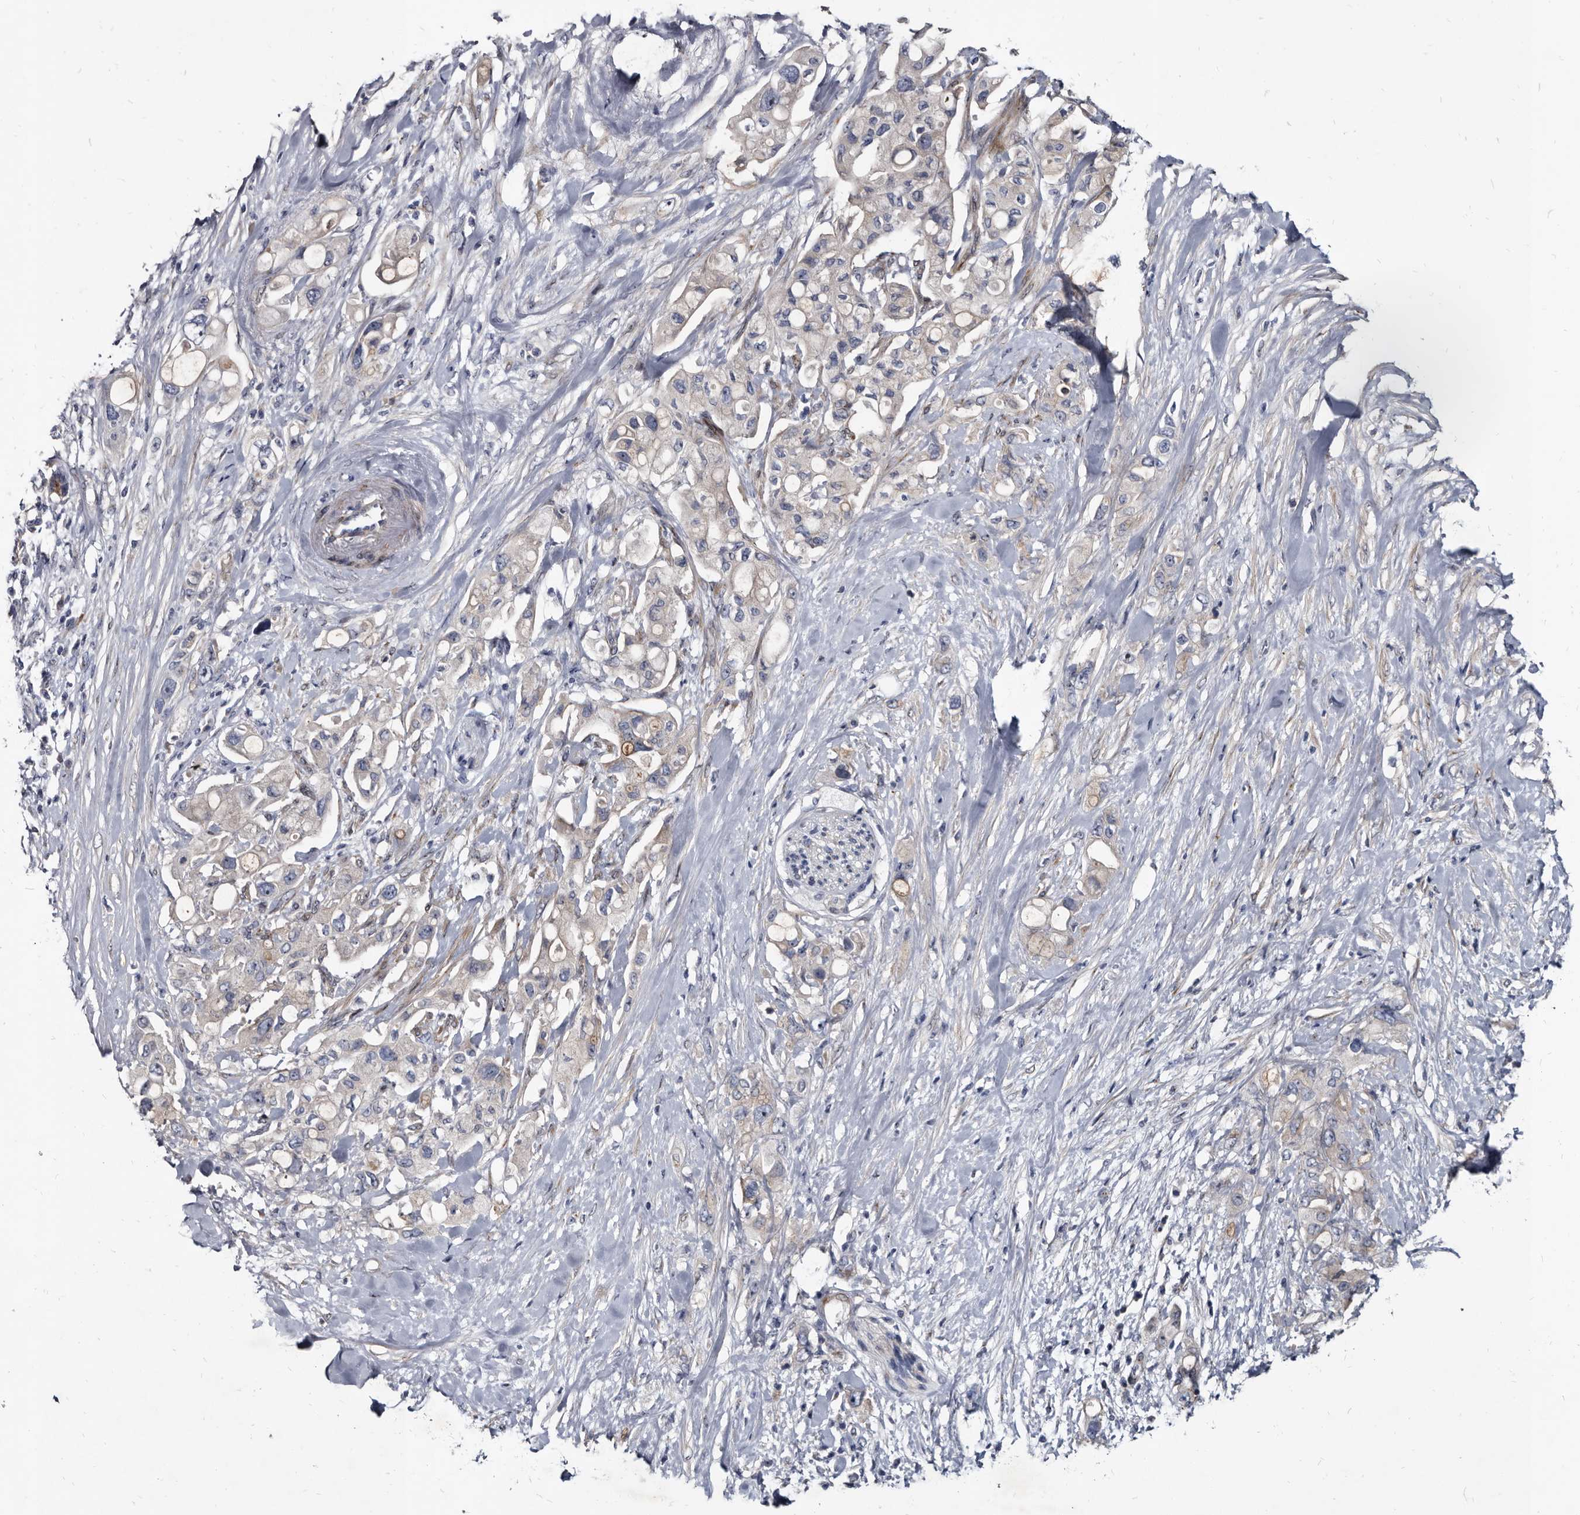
{"staining": {"intensity": "negative", "quantity": "none", "location": "none"}, "tissue": "pancreatic cancer", "cell_type": "Tumor cells", "image_type": "cancer", "snomed": [{"axis": "morphology", "description": "Adenocarcinoma, NOS"}, {"axis": "topography", "description": "Pancreas"}], "caption": "DAB immunohistochemical staining of adenocarcinoma (pancreatic) reveals no significant positivity in tumor cells.", "gene": "PRSS8", "patient": {"sex": "female", "age": 56}}